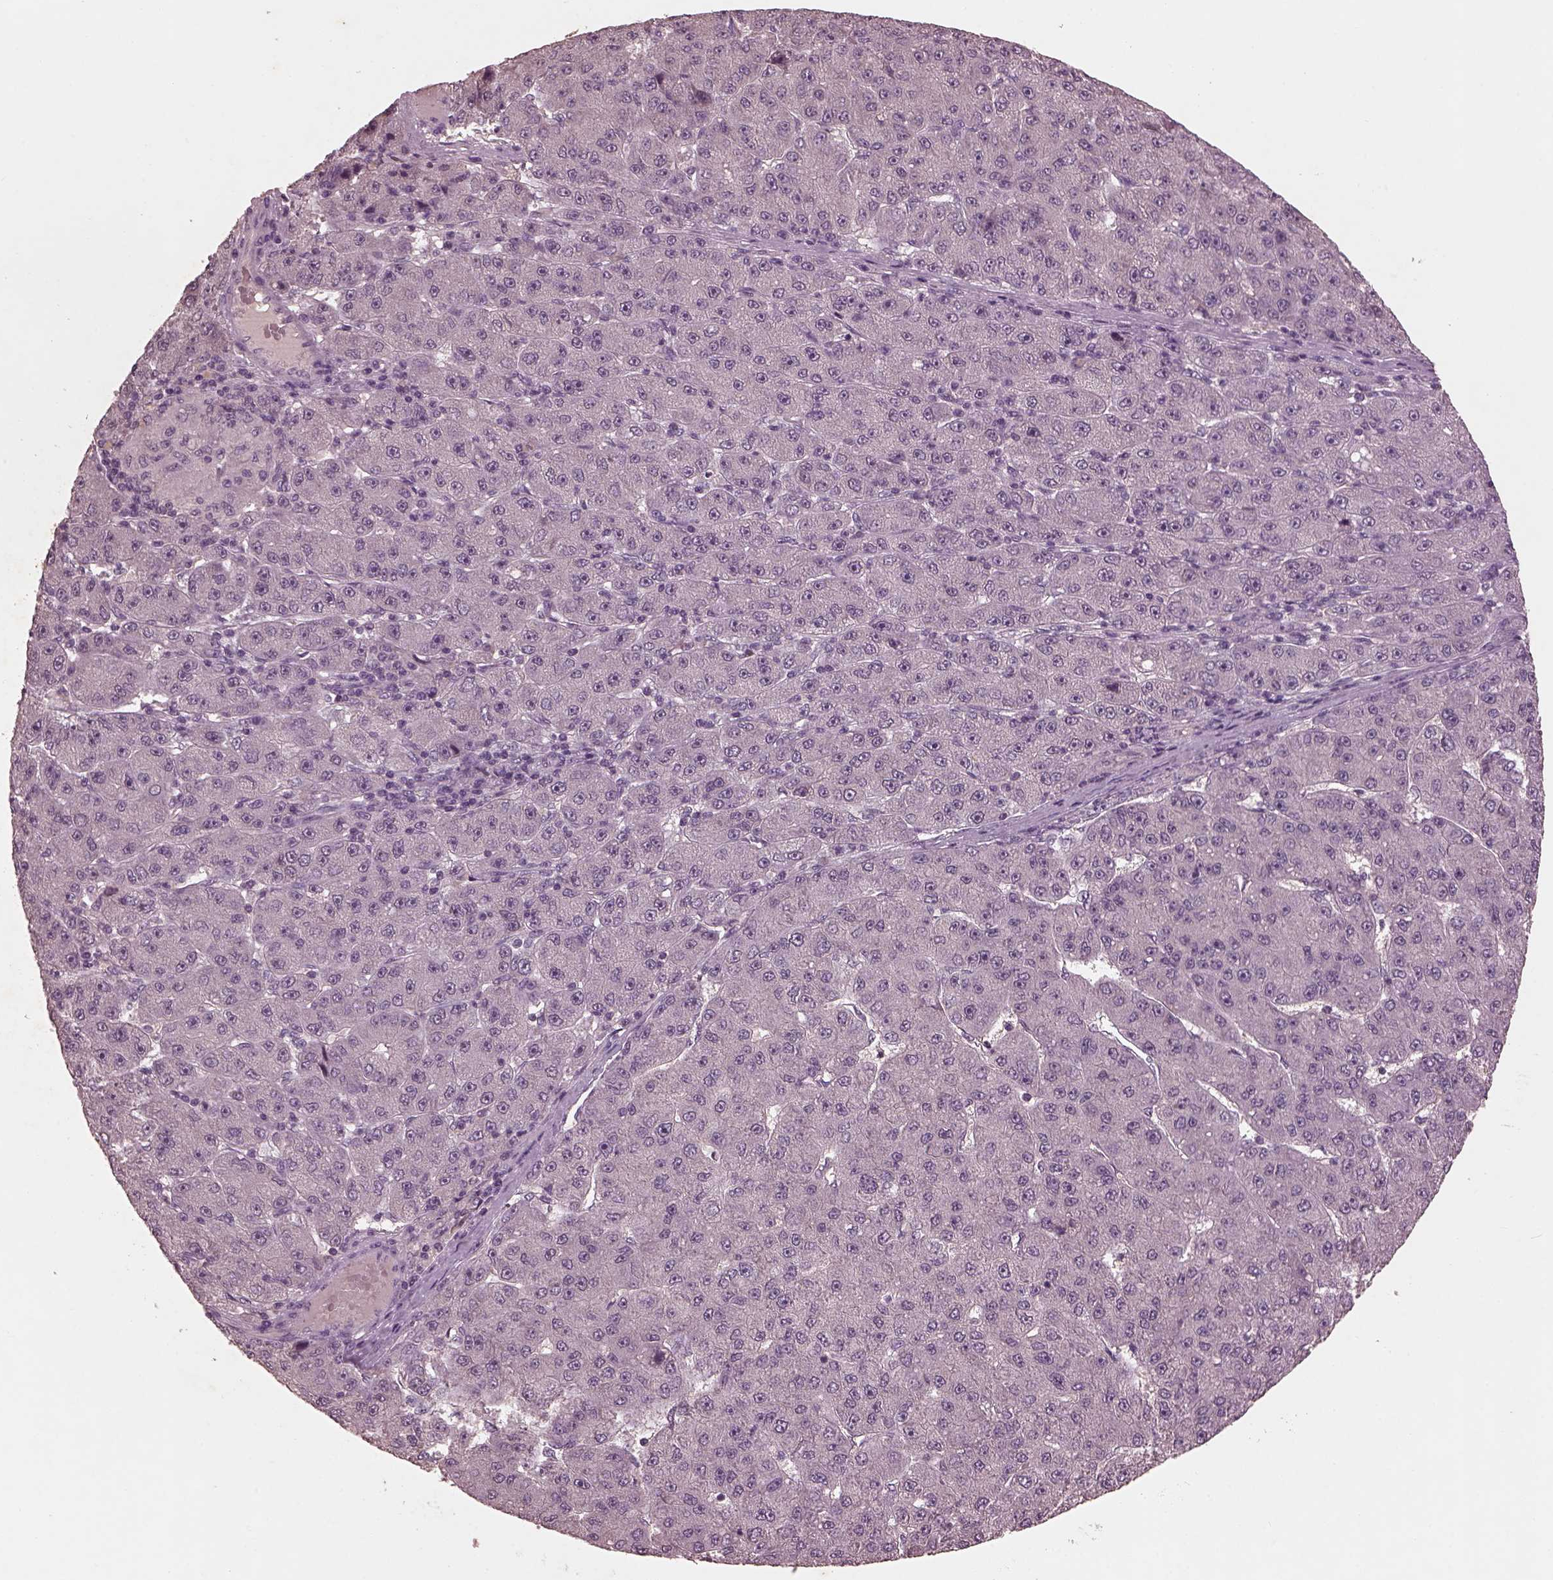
{"staining": {"intensity": "negative", "quantity": "none", "location": "none"}, "tissue": "liver cancer", "cell_type": "Tumor cells", "image_type": "cancer", "snomed": [{"axis": "morphology", "description": "Carcinoma, Hepatocellular, NOS"}, {"axis": "topography", "description": "Liver"}], "caption": "Liver hepatocellular carcinoma was stained to show a protein in brown. There is no significant staining in tumor cells.", "gene": "FRRS1L", "patient": {"sex": "male", "age": 67}}